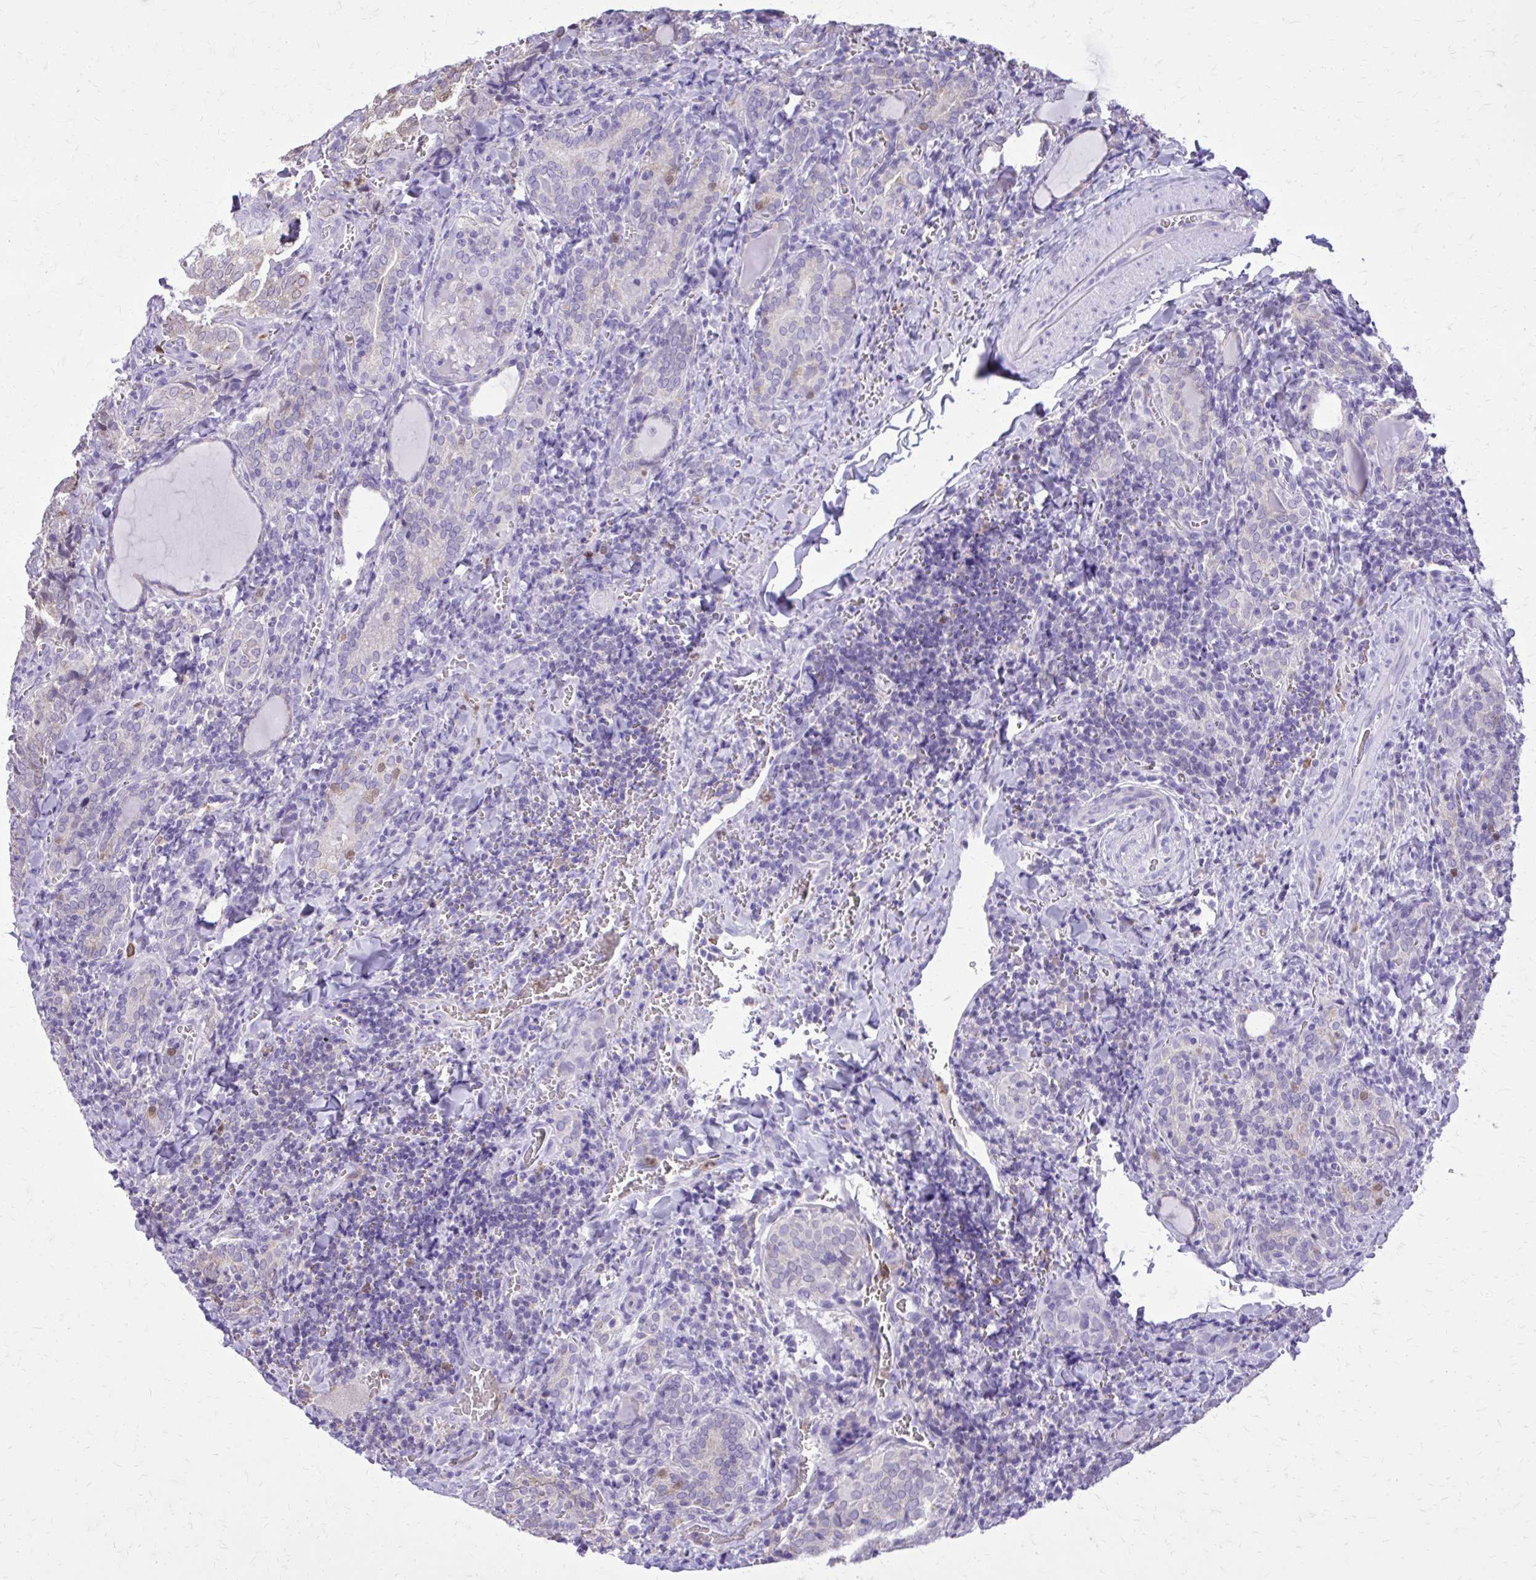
{"staining": {"intensity": "negative", "quantity": "none", "location": "none"}, "tissue": "thyroid cancer", "cell_type": "Tumor cells", "image_type": "cancer", "snomed": [{"axis": "morphology", "description": "Papillary adenocarcinoma, NOS"}, {"axis": "topography", "description": "Thyroid gland"}], "caption": "DAB immunohistochemical staining of thyroid cancer displays no significant positivity in tumor cells.", "gene": "CAT", "patient": {"sex": "female", "age": 30}}